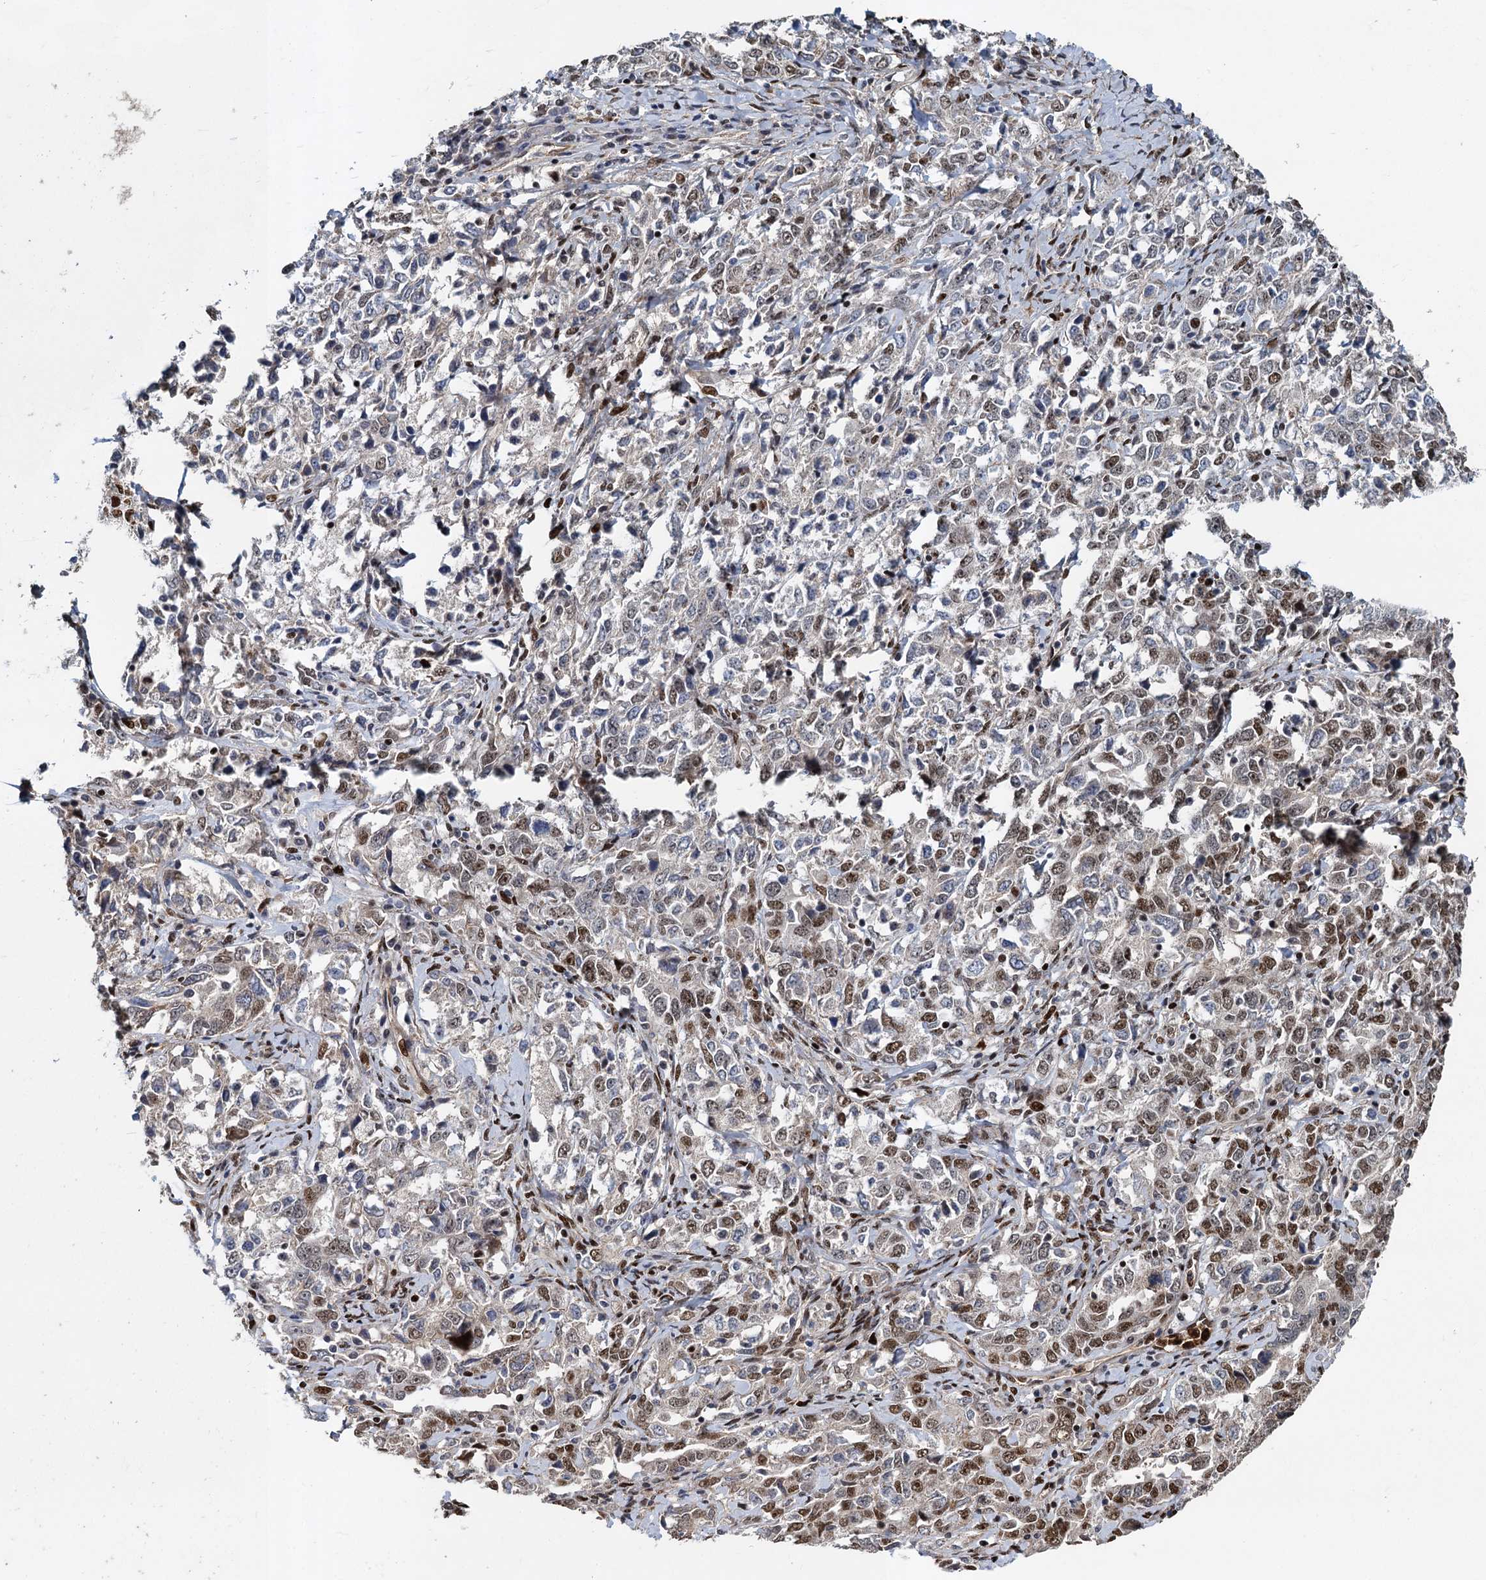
{"staining": {"intensity": "moderate", "quantity": "25%-75%", "location": "nuclear"}, "tissue": "ovarian cancer", "cell_type": "Tumor cells", "image_type": "cancer", "snomed": [{"axis": "morphology", "description": "Carcinoma, endometroid"}, {"axis": "topography", "description": "Ovary"}], "caption": "Ovarian cancer stained with DAB immunohistochemistry (IHC) exhibits medium levels of moderate nuclear expression in about 25%-75% of tumor cells.", "gene": "ANKRD49", "patient": {"sex": "female", "age": 62}}